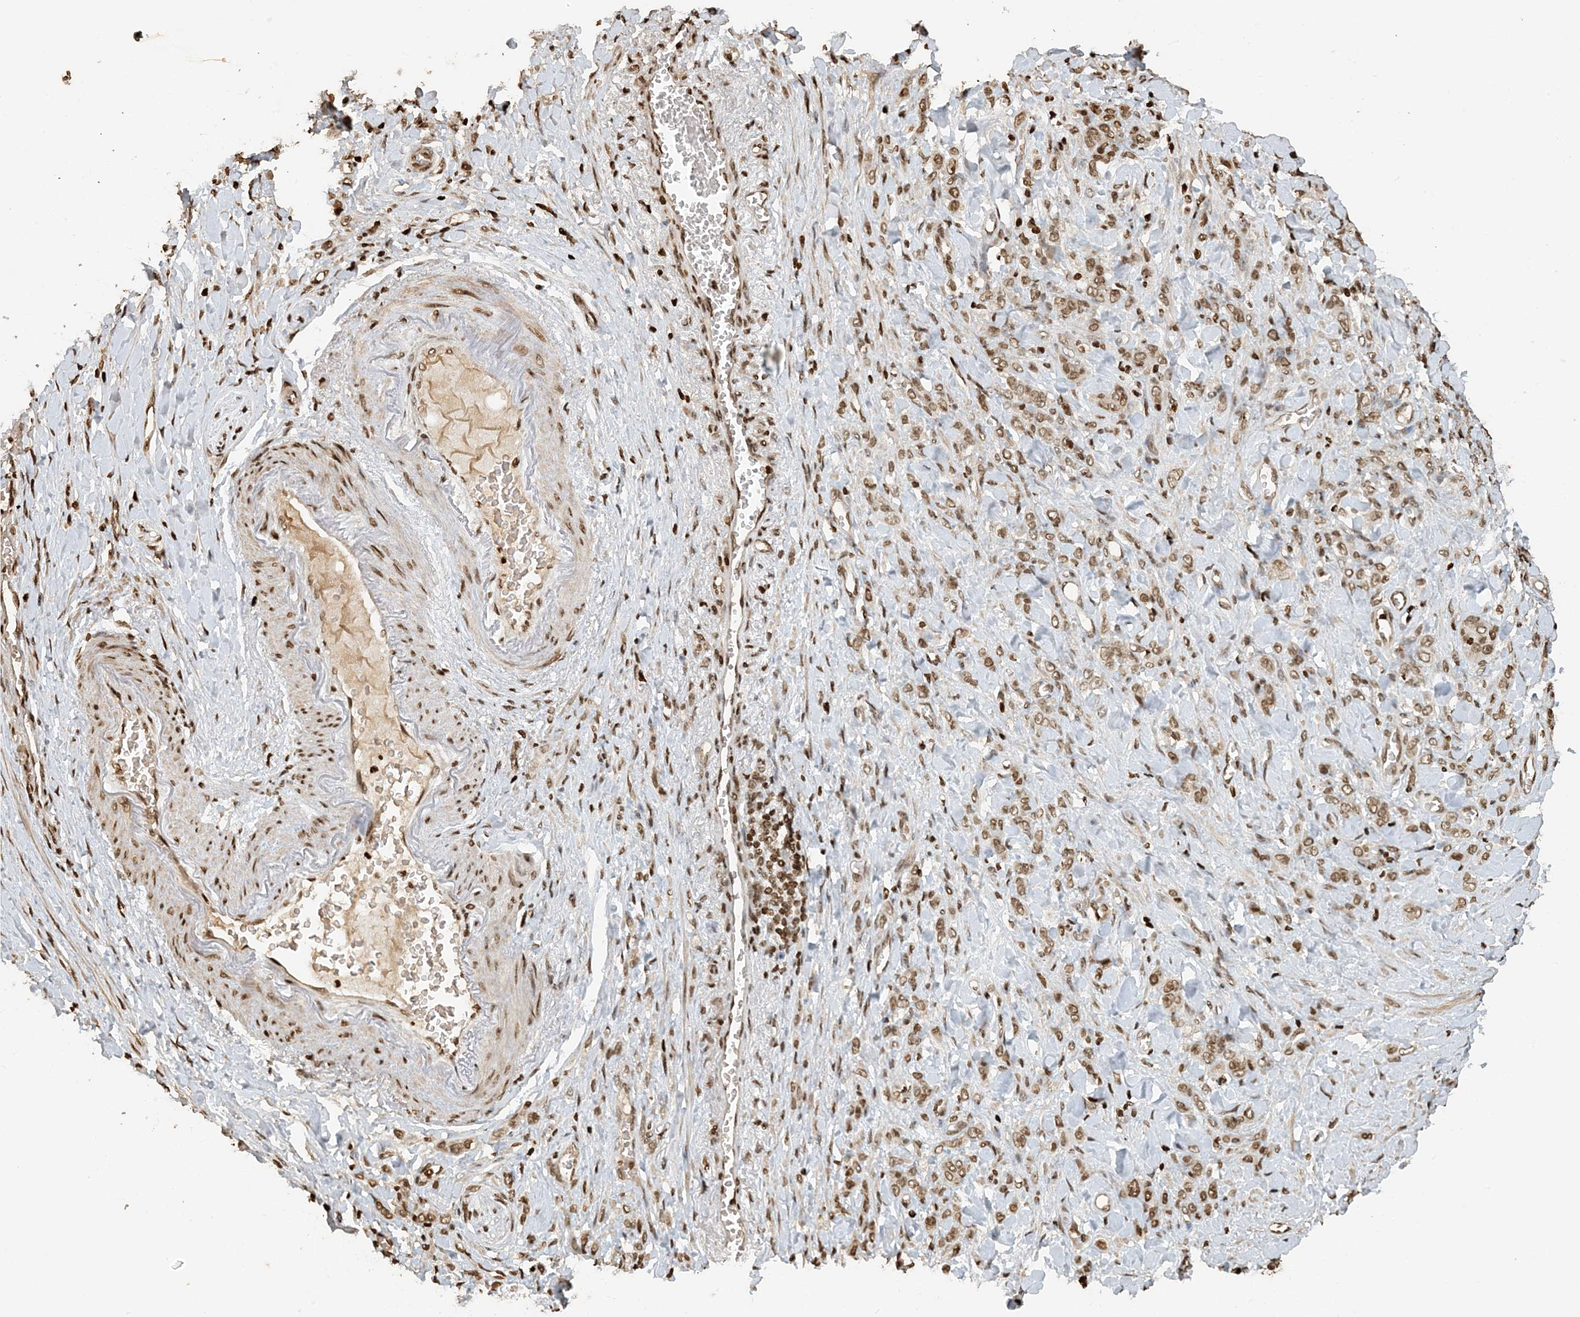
{"staining": {"intensity": "moderate", "quantity": ">75%", "location": "nuclear"}, "tissue": "stomach cancer", "cell_type": "Tumor cells", "image_type": "cancer", "snomed": [{"axis": "morphology", "description": "Normal tissue, NOS"}, {"axis": "morphology", "description": "Adenocarcinoma, NOS"}, {"axis": "topography", "description": "Stomach"}], "caption": "A brown stain highlights moderate nuclear positivity of a protein in human stomach cancer (adenocarcinoma) tumor cells.", "gene": "H3-3B", "patient": {"sex": "male", "age": 82}}